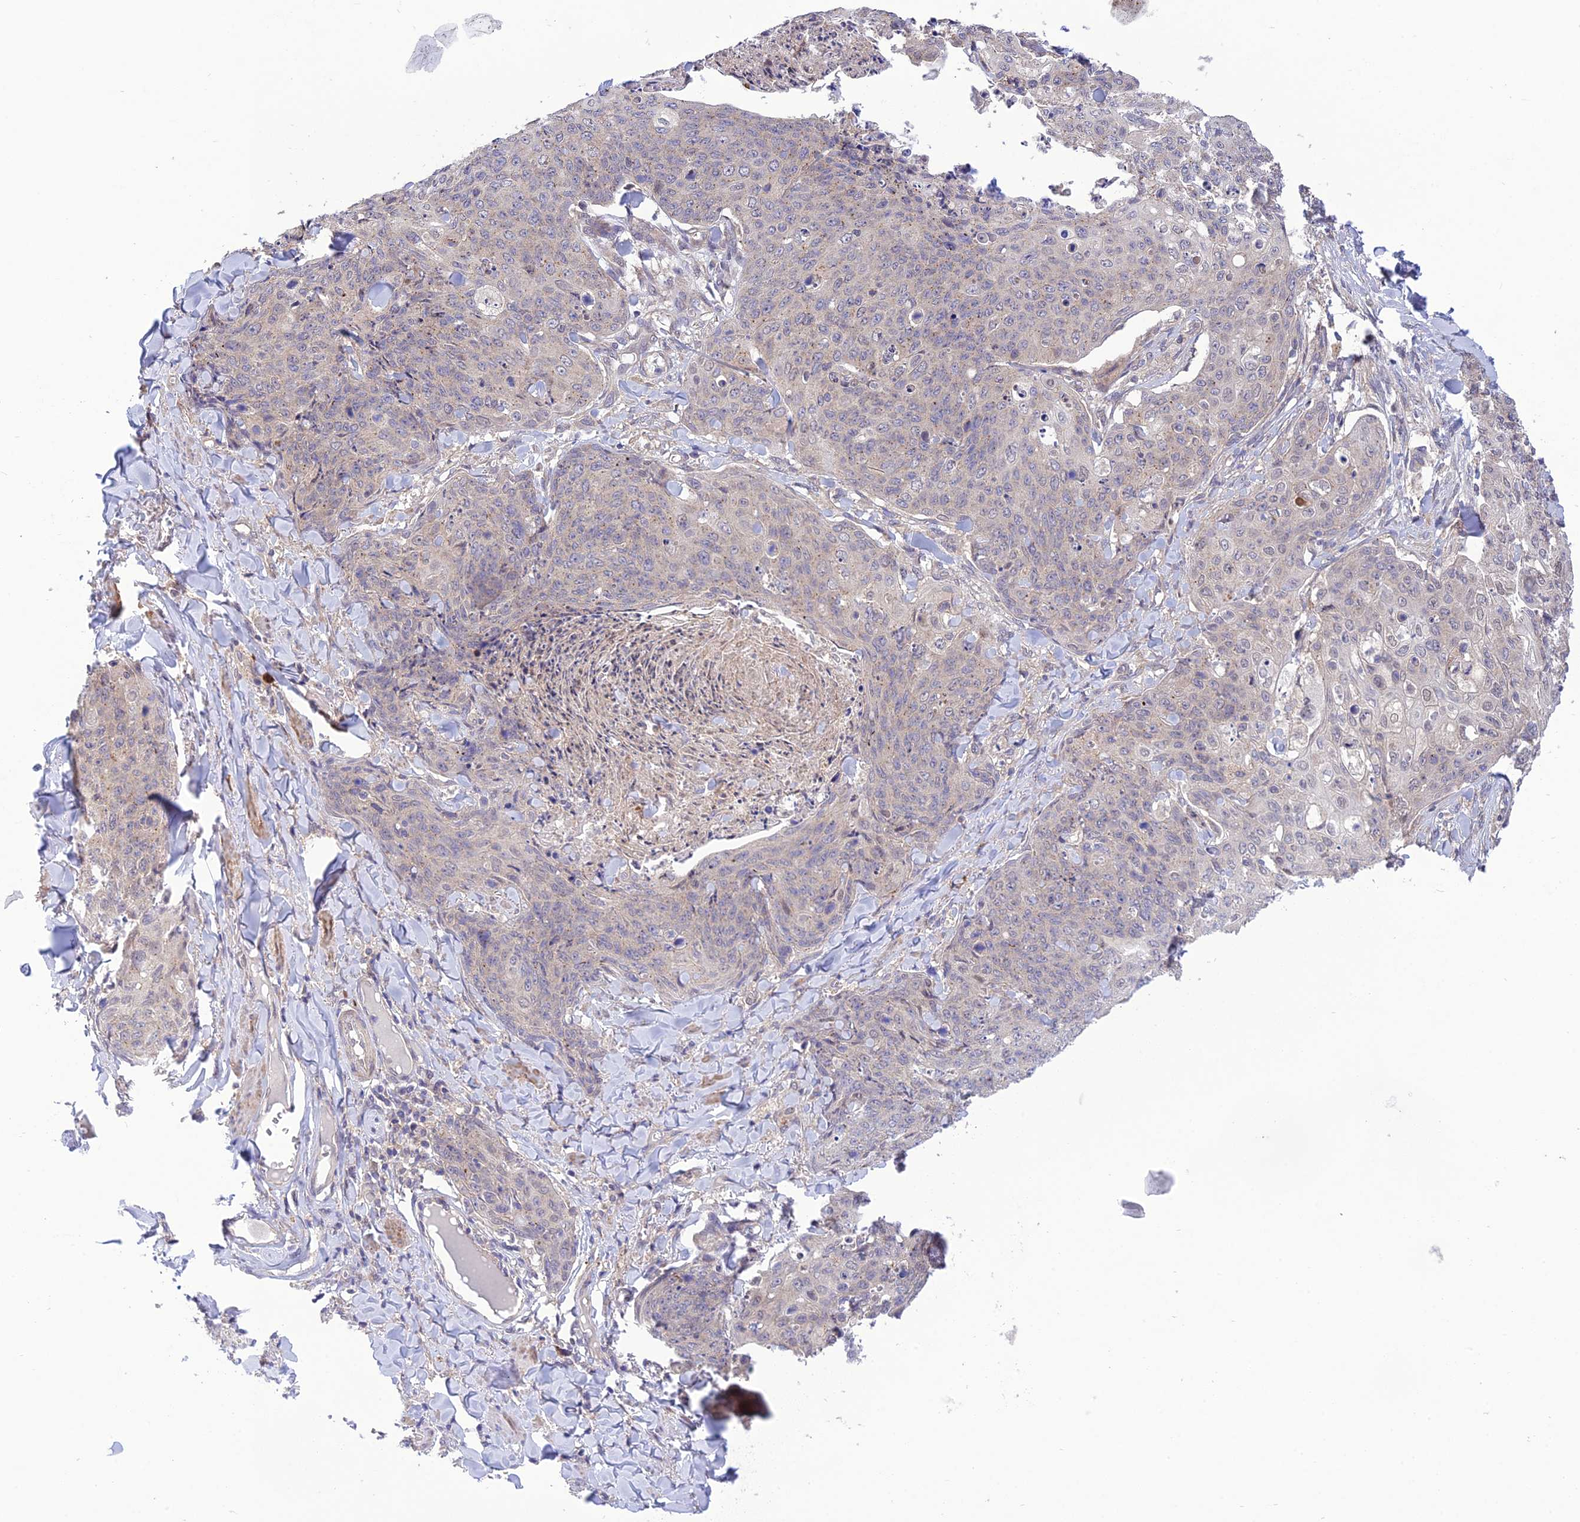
{"staining": {"intensity": "negative", "quantity": "none", "location": "none"}, "tissue": "skin cancer", "cell_type": "Tumor cells", "image_type": "cancer", "snomed": [{"axis": "morphology", "description": "Squamous cell carcinoma, NOS"}, {"axis": "topography", "description": "Skin"}, {"axis": "topography", "description": "Vulva"}], "caption": "Protein analysis of skin cancer (squamous cell carcinoma) shows no significant expression in tumor cells.", "gene": "UROS", "patient": {"sex": "female", "age": 85}}